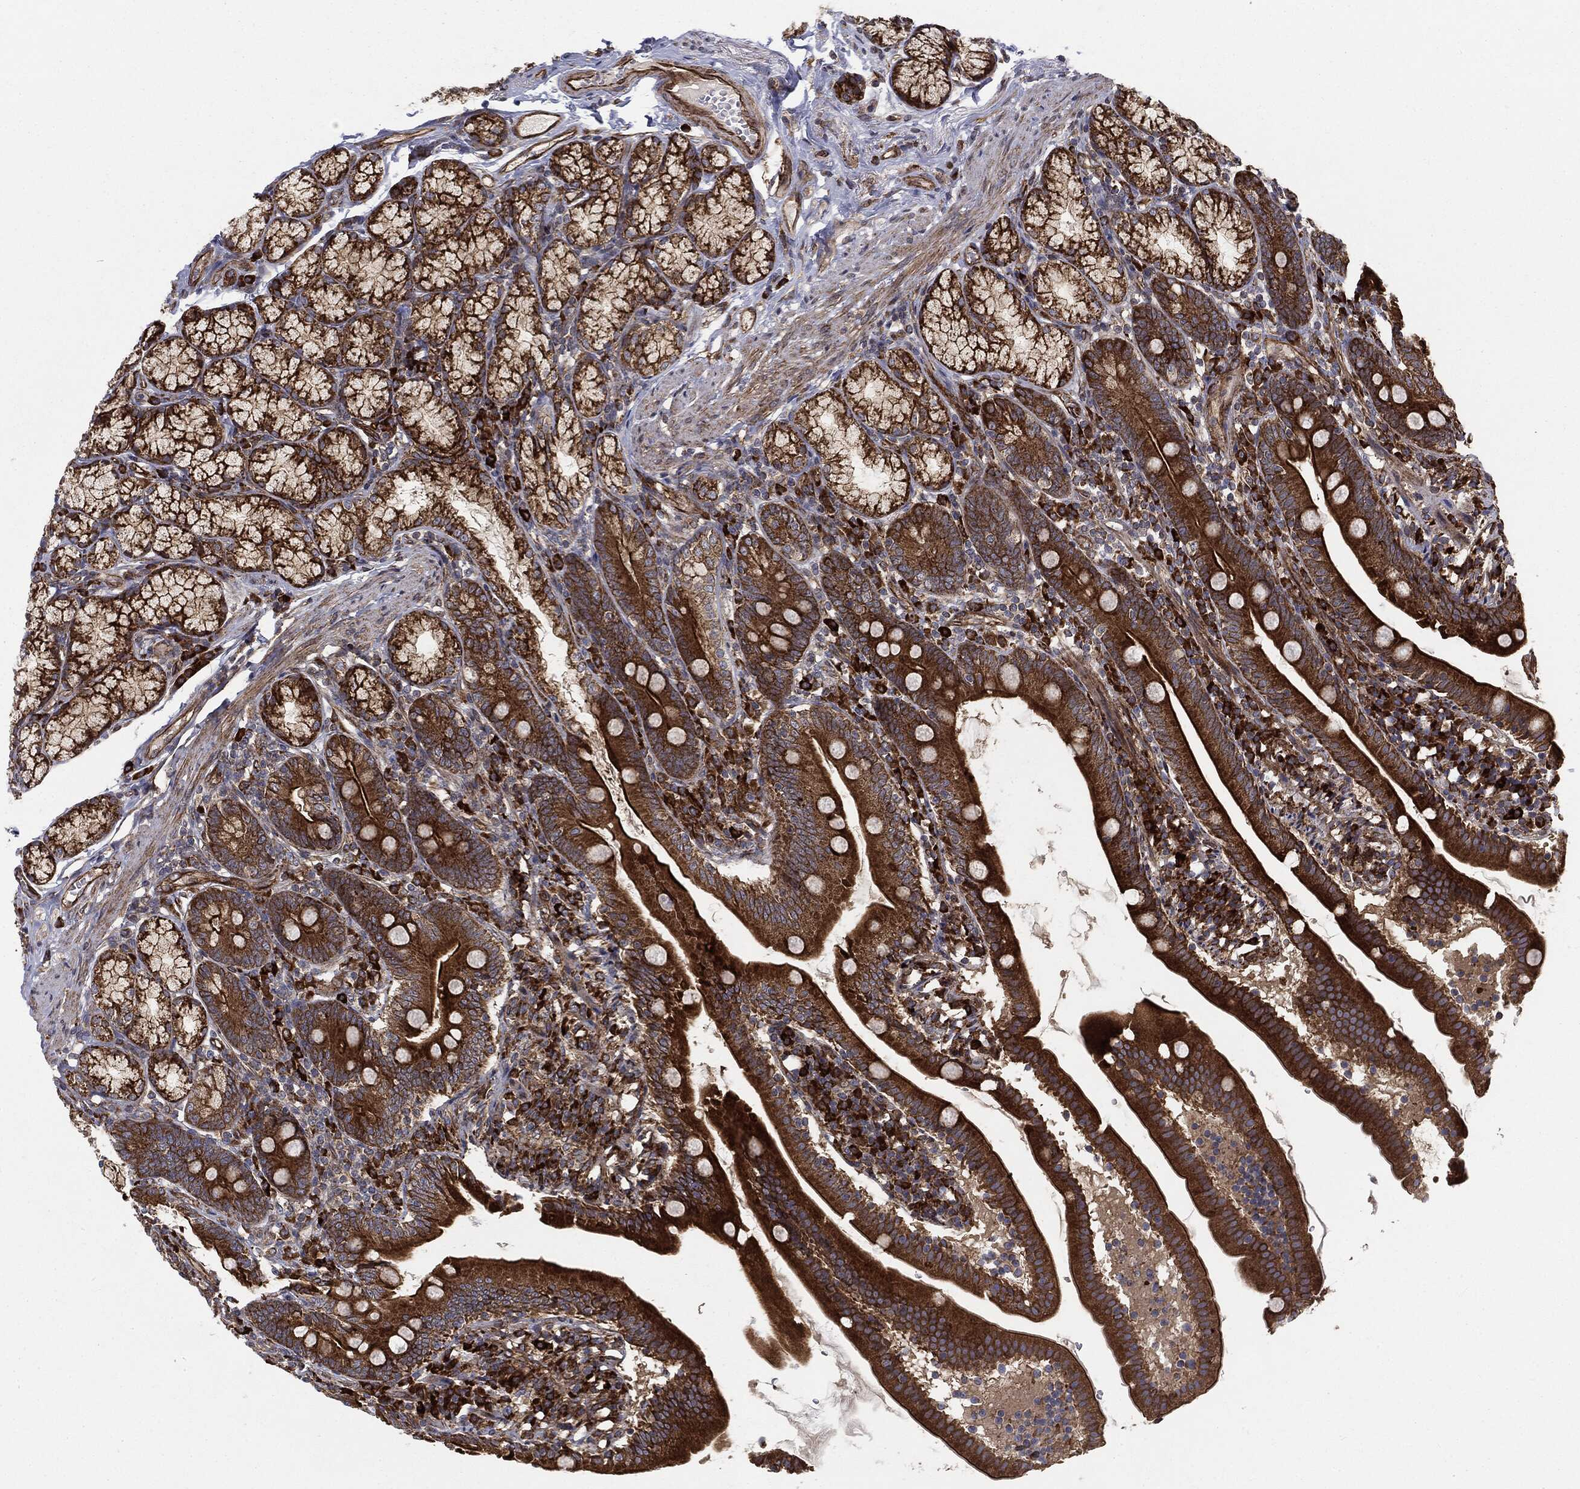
{"staining": {"intensity": "strong", "quantity": ">75%", "location": "cytoplasmic/membranous"}, "tissue": "duodenum", "cell_type": "Glandular cells", "image_type": "normal", "snomed": [{"axis": "morphology", "description": "Normal tissue, NOS"}, {"axis": "topography", "description": "Duodenum"}], "caption": "Glandular cells display high levels of strong cytoplasmic/membranous positivity in about >75% of cells in normal duodenum. The staining is performed using DAB (3,3'-diaminobenzidine) brown chromogen to label protein expression. The nuclei are counter-stained blue using hematoxylin.", "gene": "CYLD", "patient": {"sex": "female", "age": 67}}